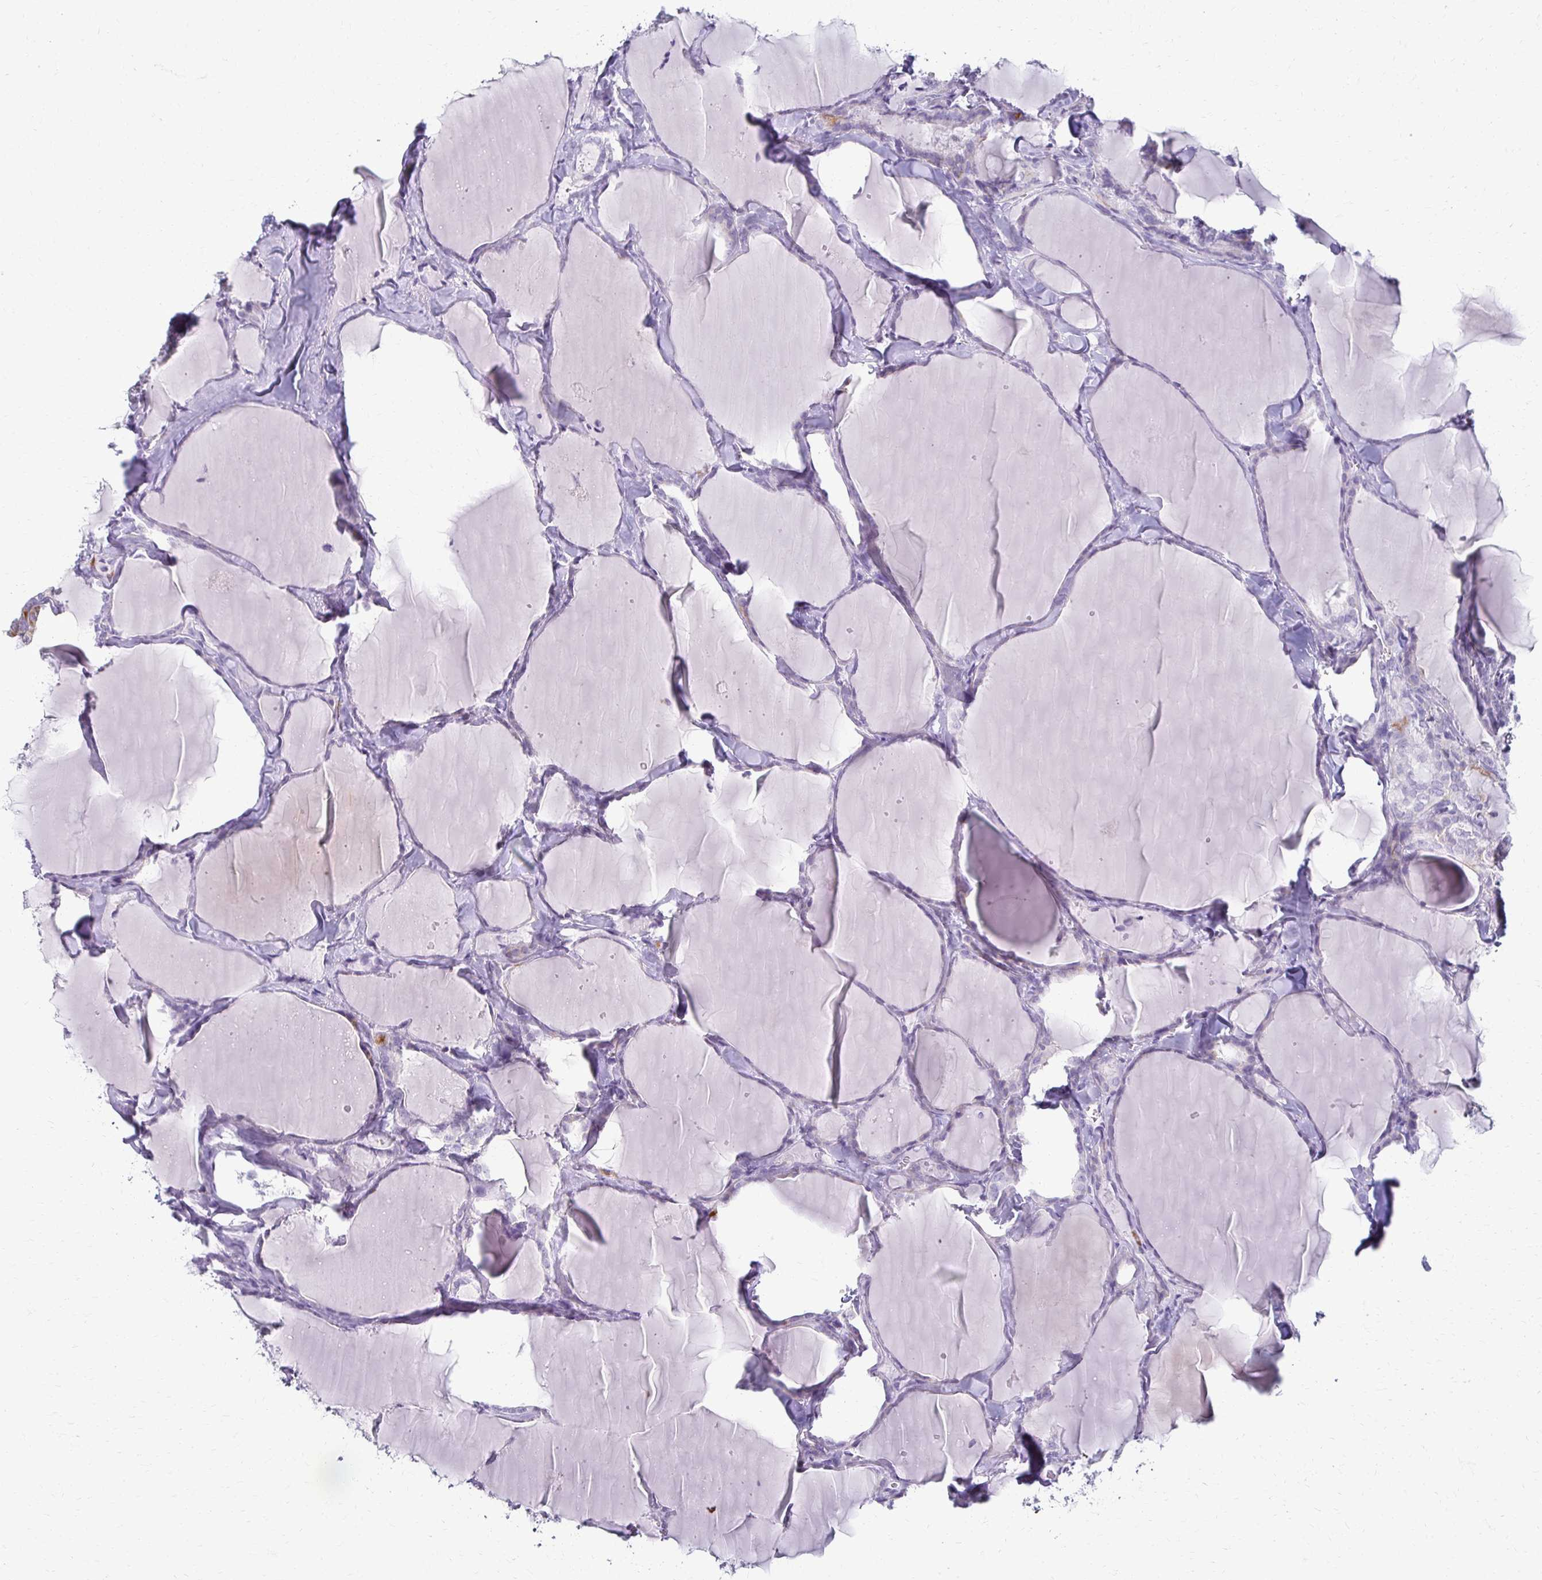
{"staining": {"intensity": "negative", "quantity": "none", "location": "none"}, "tissue": "thyroid cancer", "cell_type": "Tumor cells", "image_type": "cancer", "snomed": [{"axis": "morphology", "description": "Papillary adenocarcinoma, NOS"}, {"axis": "topography", "description": "Thyroid gland"}], "caption": "This photomicrograph is of papillary adenocarcinoma (thyroid) stained with IHC to label a protein in brown with the nuclei are counter-stained blue. There is no positivity in tumor cells.", "gene": "FCGR2B", "patient": {"sex": "male", "age": 30}}